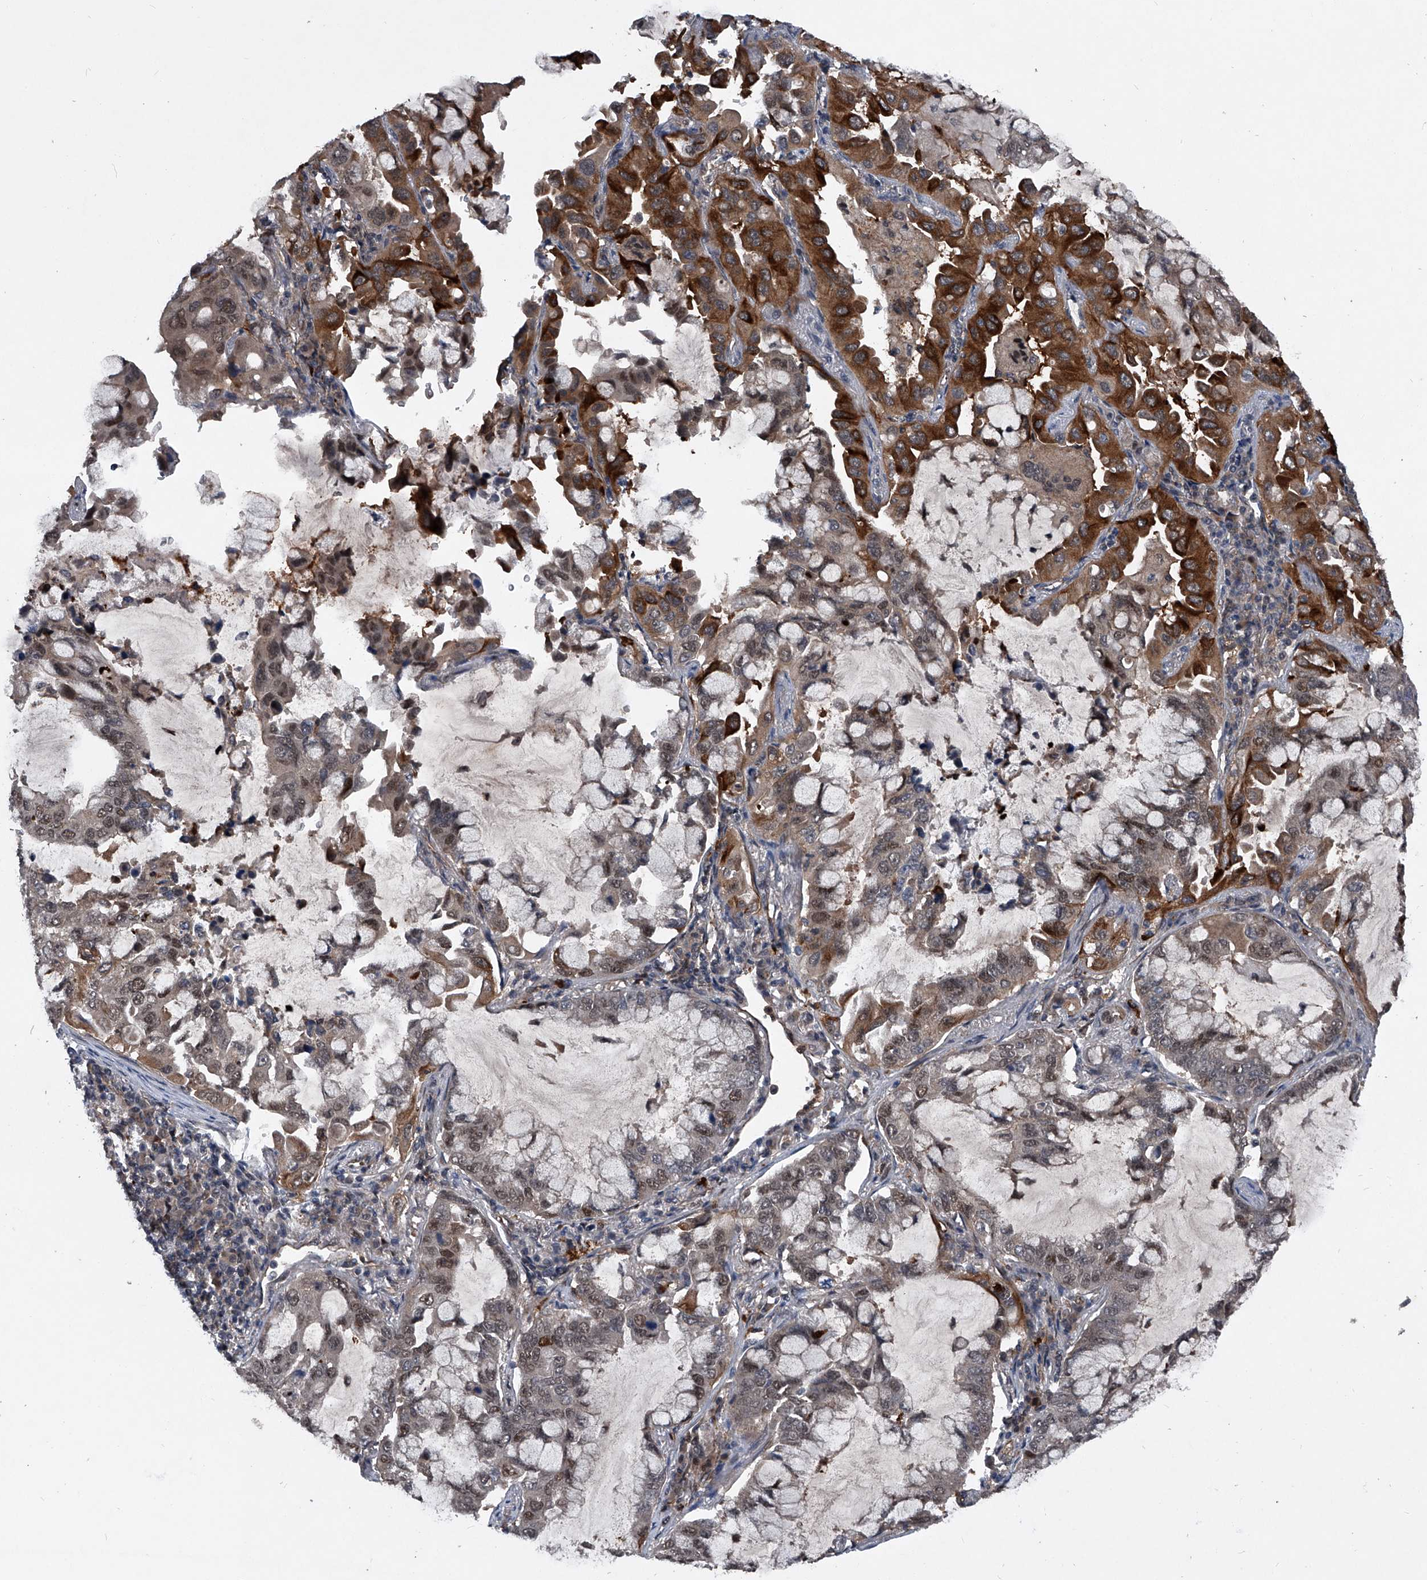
{"staining": {"intensity": "strong", "quantity": "25%-75%", "location": "cytoplasmic/membranous,nuclear"}, "tissue": "lung cancer", "cell_type": "Tumor cells", "image_type": "cancer", "snomed": [{"axis": "morphology", "description": "Adenocarcinoma, NOS"}, {"axis": "topography", "description": "Lung"}], "caption": "This histopathology image demonstrates immunohistochemistry staining of human lung adenocarcinoma, with high strong cytoplasmic/membranous and nuclear positivity in approximately 25%-75% of tumor cells.", "gene": "MAPKAP1", "patient": {"sex": "male", "age": 64}}